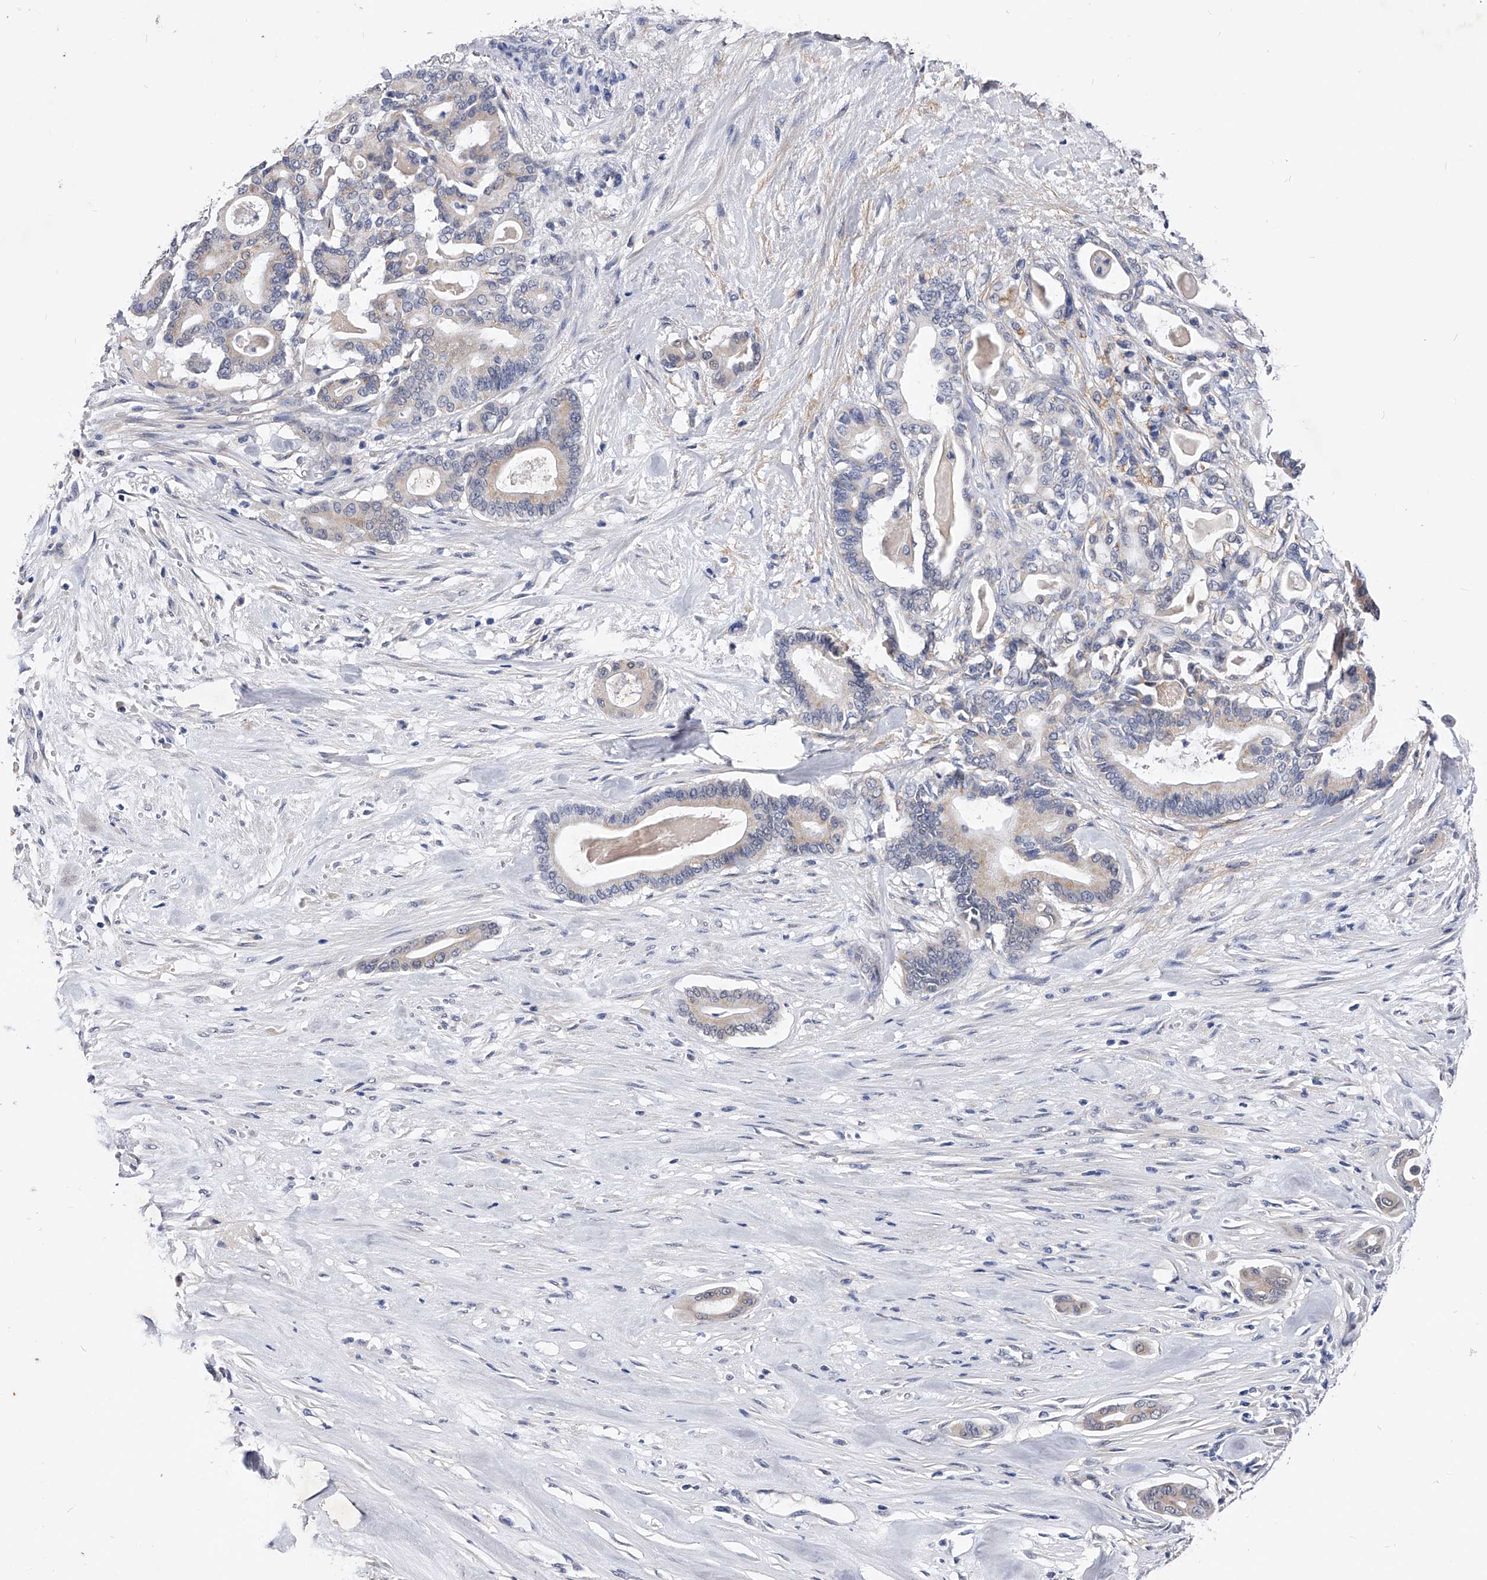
{"staining": {"intensity": "weak", "quantity": "<25%", "location": "cytoplasmic/membranous"}, "tissue": "pancreatic cancer", "cell_type": "Tumor cells", "image_type": "cancer", "snomed": [{"axis": "morphology", "description": "Adenocarcinoma, NOS"}, {"axis": "topography", "description": "Pancreas"}], "caption": "Histopathology image shows no protein positivity in tumor cells of adenocarcinoma (pancreatic) tissue.", "gene": "ZNF529", "patient": {"sex": "male", "age": 63}}